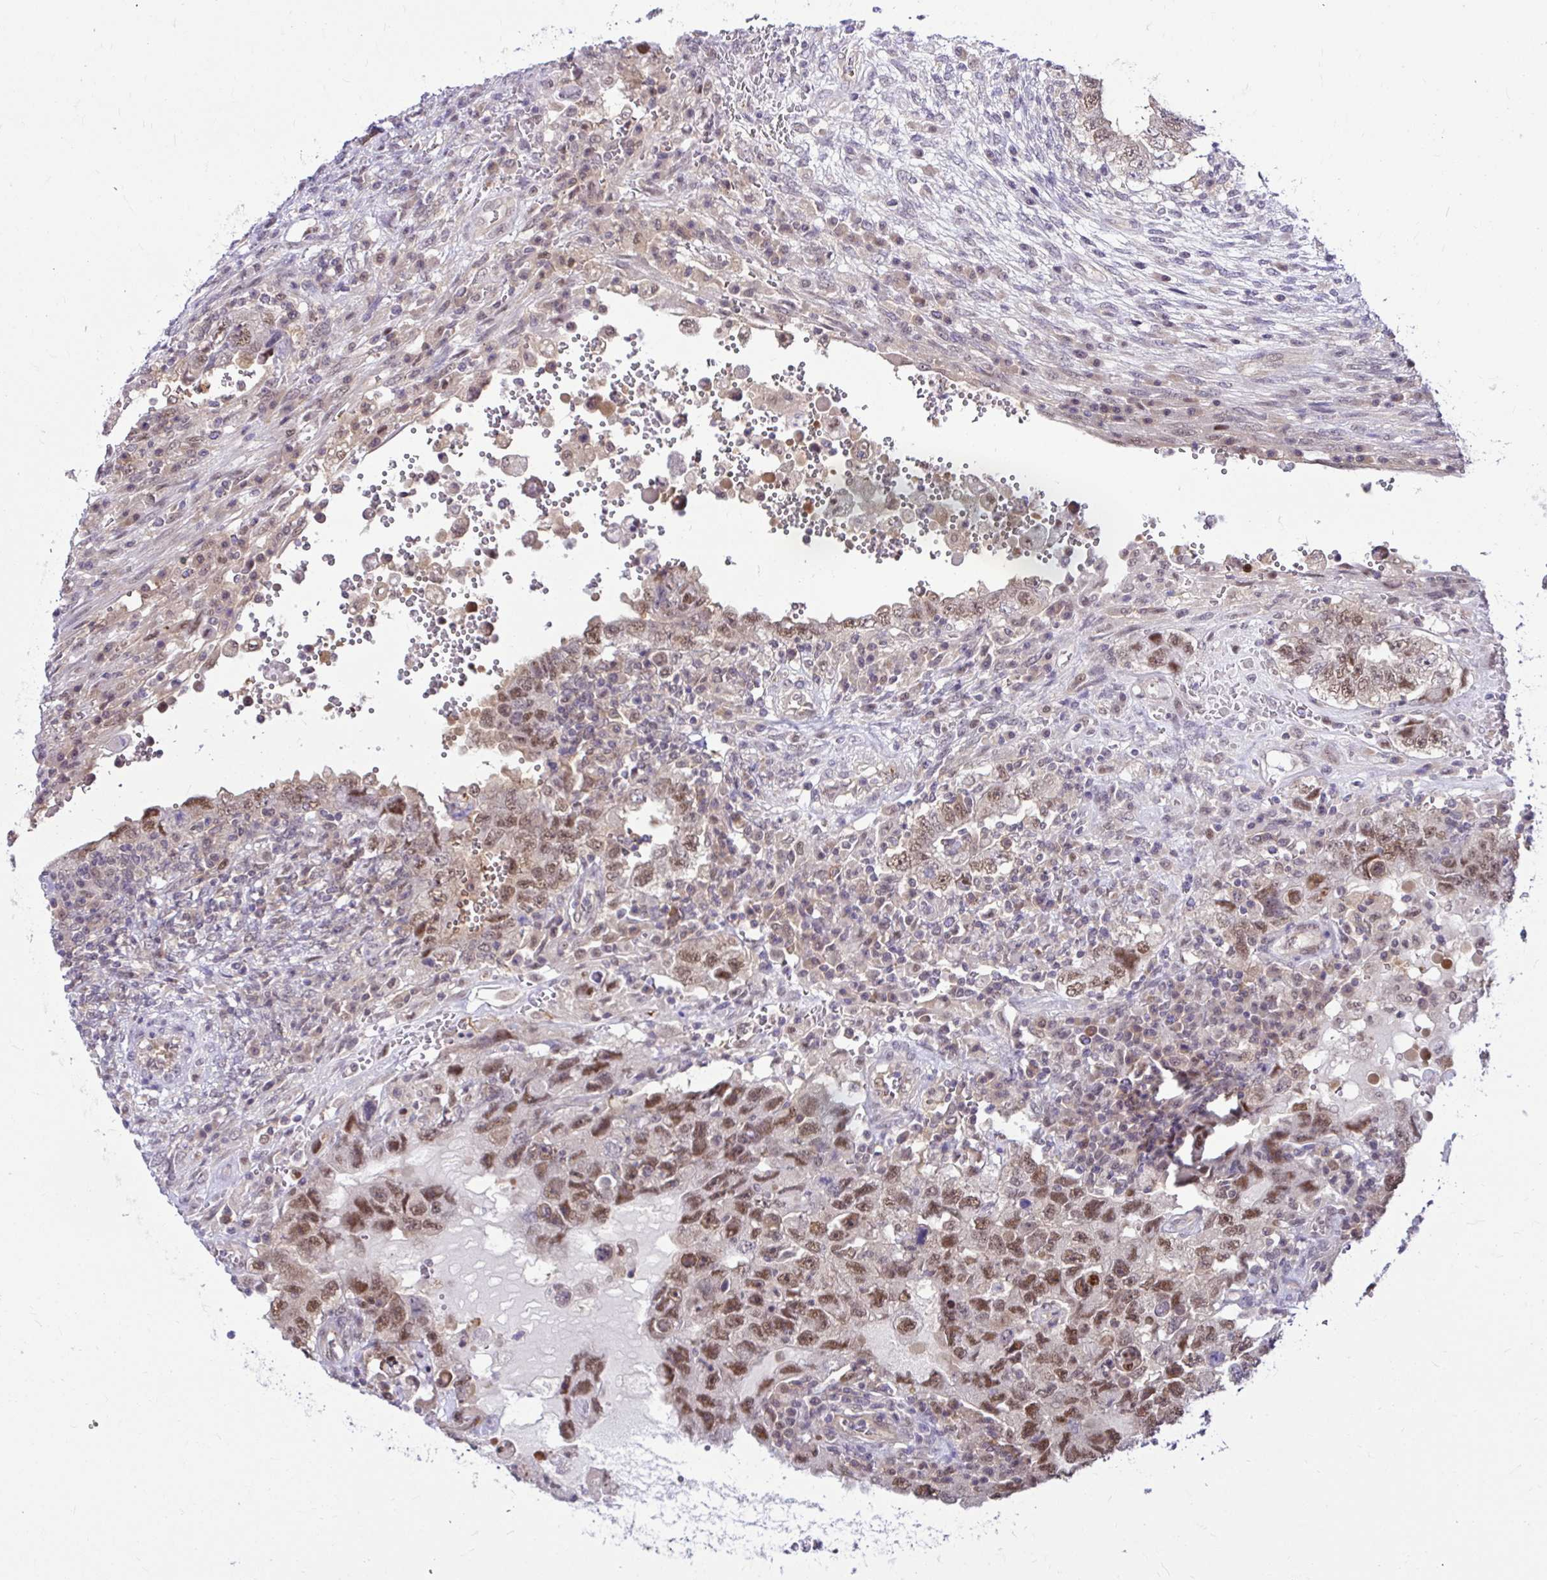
{"staining": {"intensity": "moderate", "quantity": ">75%", "location": "nuclear"}, "tissue": "testis cancer", "cell_type": "Tumor cells", "image_type": "cancer", "snomed": [{"axis": "morphology", "description": "Carcinoma, Embryonal, NOS"}, {"axis": "topography", "description": "Testis"}], "caption": "Approximately >75% of tumor cells in testis embryonal carcinoma demonstrate moderate nuclear protein expression as visualized by brown immunohistochemical staining.", "gene": "PSMD3", "patient": {"sex": "male", "age": 26}}